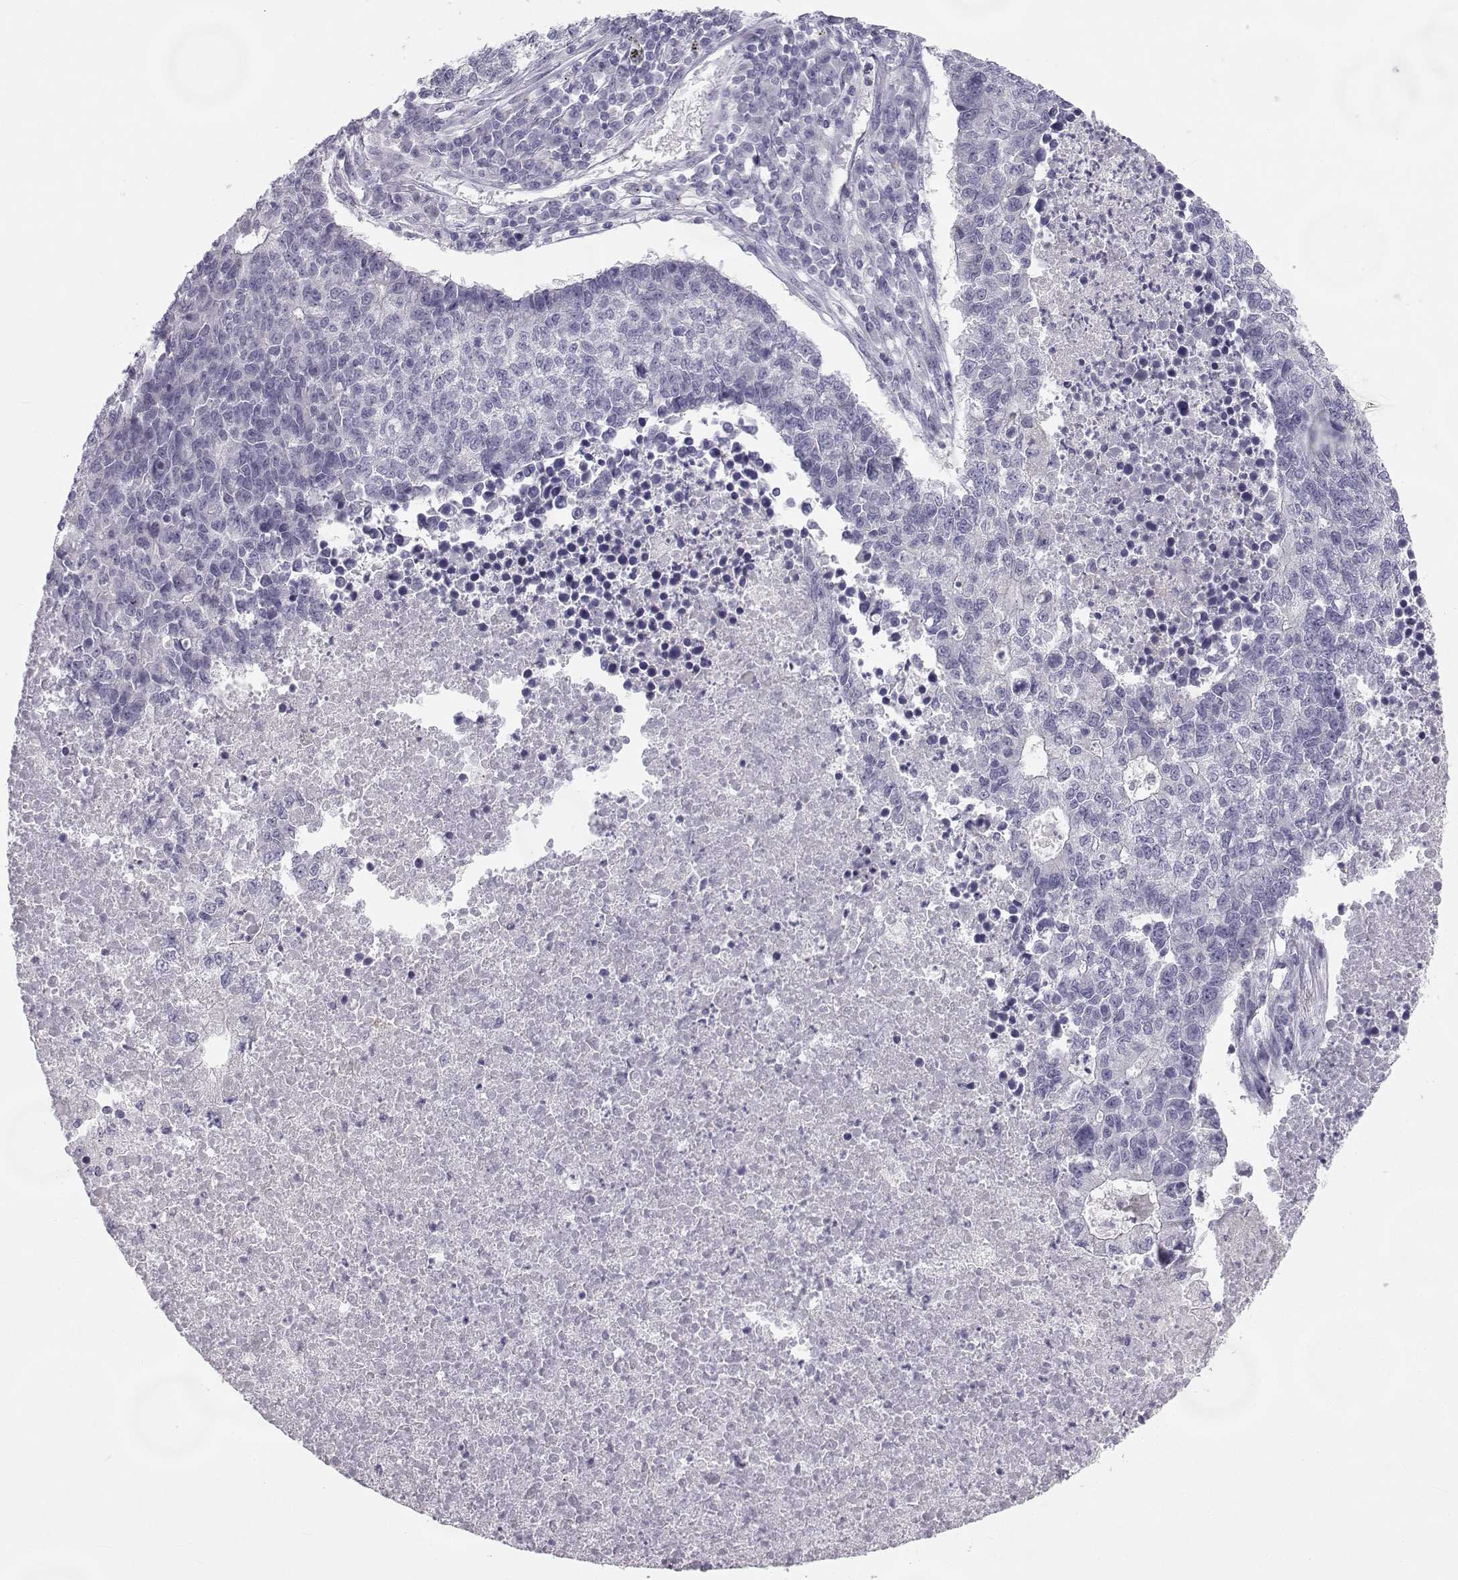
{"staining": {"intensity": "negative", "quantity": "none", "location": "none"}, "tissue": "lung cancer", "cell_type": "Tumor cells", "image_type": "cancer", "snomed": [{"axis": "morphology", "description": "Adenocarcinoma, NOS"}, {"axis": "topography", "description": "Lung"}], "caption": "IHC photomicrograph of neoplastic tissue: lung cancer stained with DAB demonstrates no significant protein staining in tumor cells.", "gene": "SYCE1", "patient": {"sex": "male", "age": 57}}